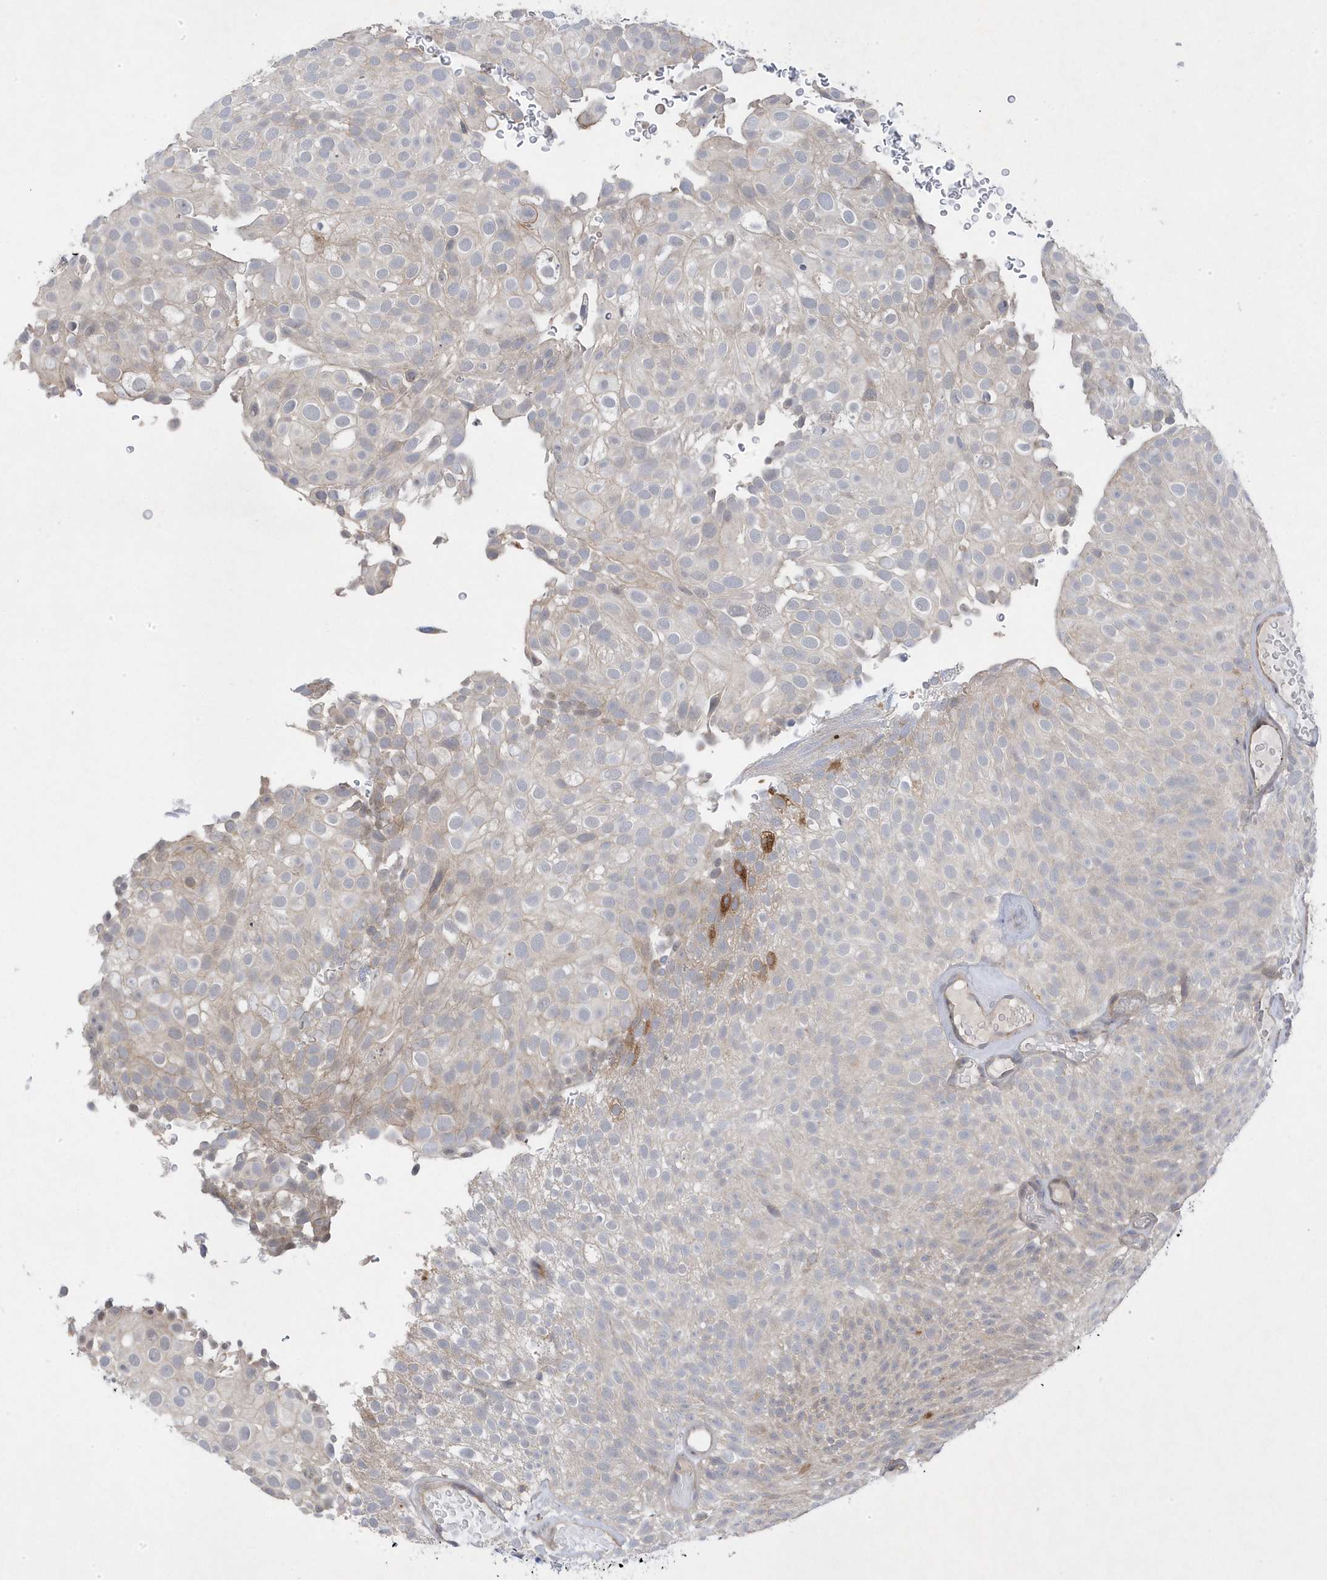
{"staining": {"intensity": "negative", "quantity": "none", "location": "none"}, "tissue": "urothelial cancer", "cell_type": "Tumor cells", "image_type": "cancer", "snomed": [{"axis": "morphology", "description": "Urothelial carcinoma, Low grade"}, {"axis": "topography", "description": "Urinary bladder"}], "caption": "This is an IHC histopathology image of urothelial carcinoma (low-grade). There is no expression in tumor cells.", "gene": "ANAPC1", "patient": {"sex": "male", "age": 78}}